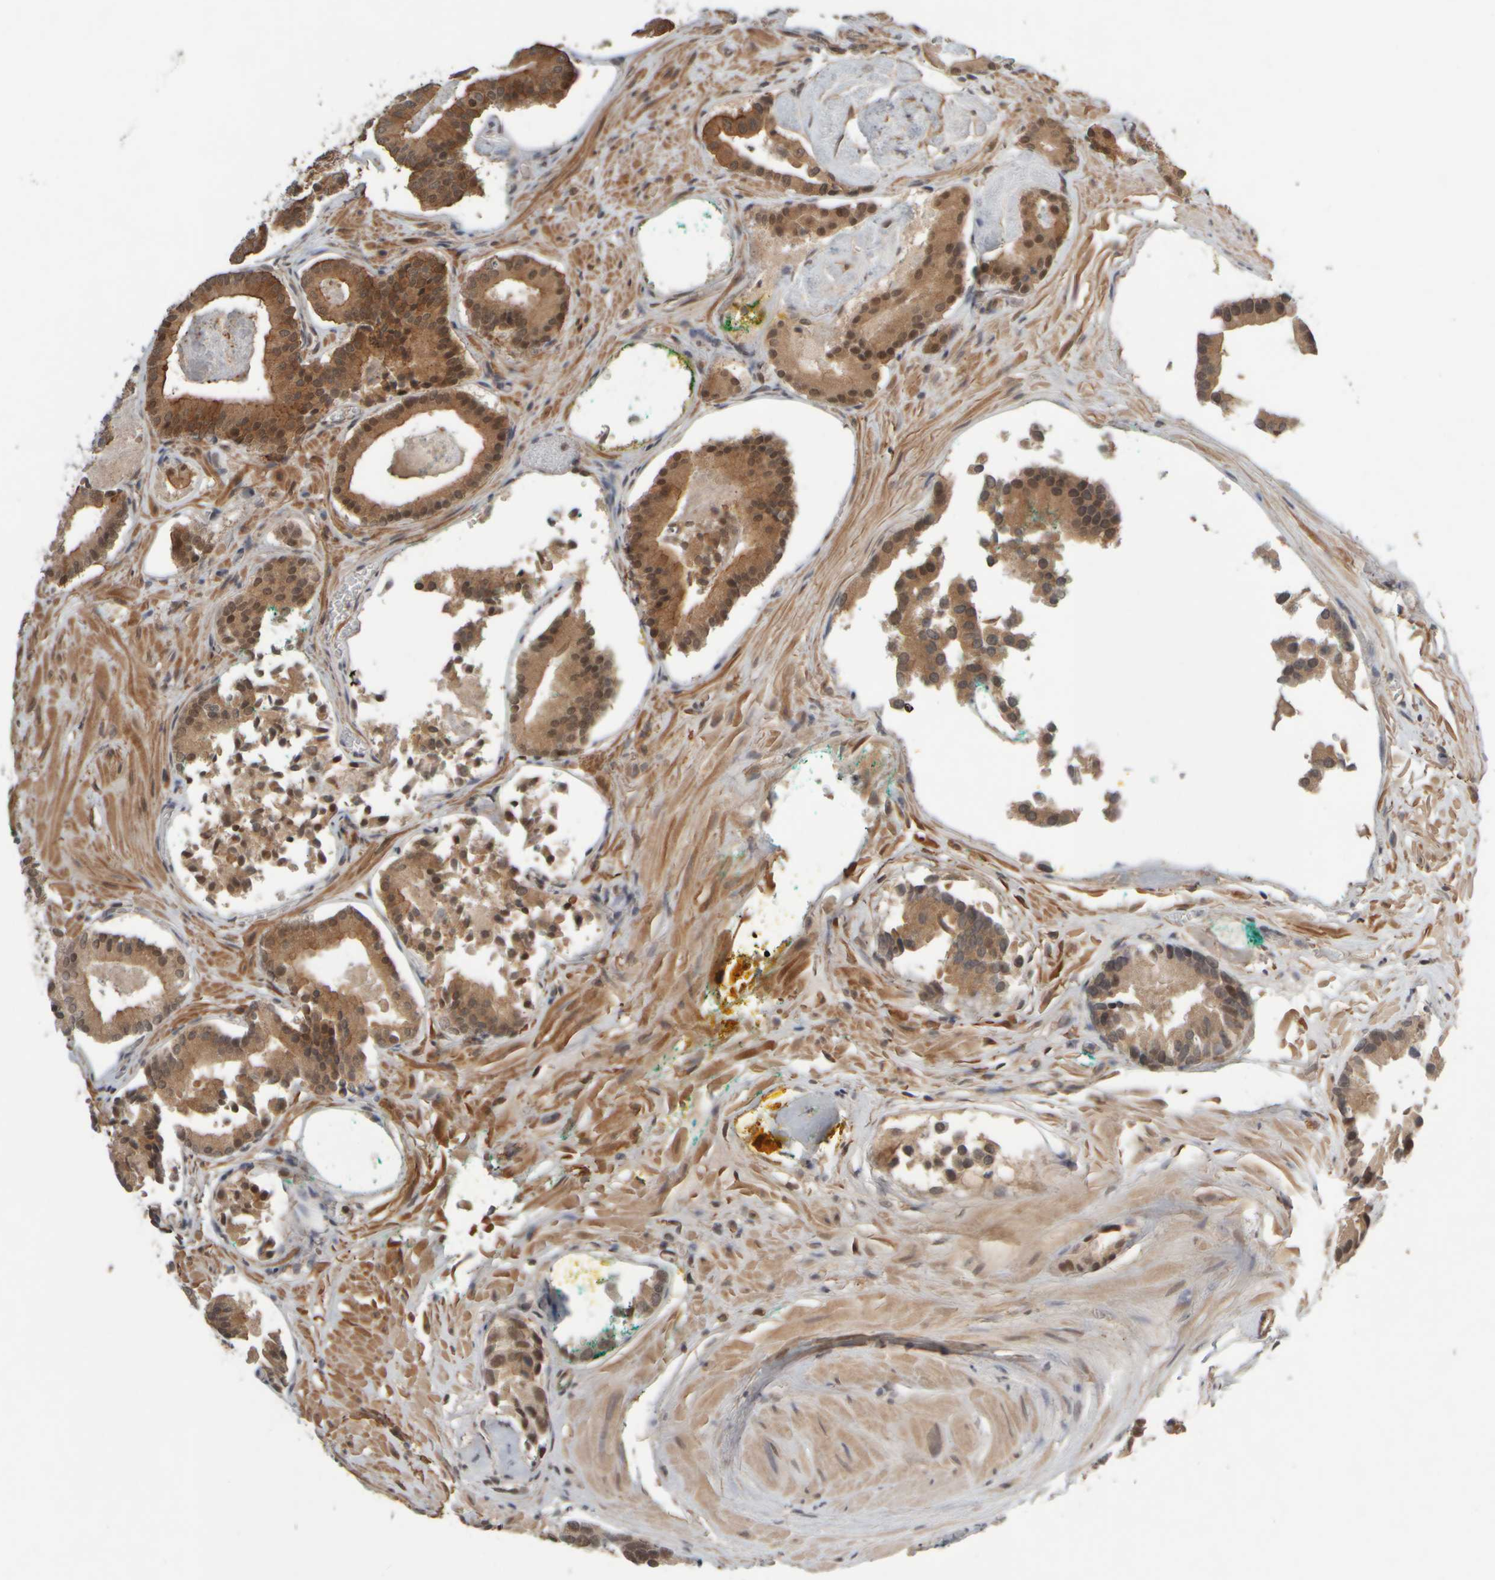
{"staining": {"intensity": "moderate", "quantity": ">75%", "location": "cytoplasmic/membranous,nuclear"}, "tissue": "prostate cancer", "cell_type": "Tumor cells", "image_type": "cancer", "snomed": [{"axis": "morphology", "description": "Adenocarcinoma, Low grade"}, {"axis": "topography", "description": "Prostate"}], "caption": "A high-resolution image shows immunohistochemistry staining of prostate low-grade adenocarcinoma, which demonstrates moderate cytoplasmic/membranous and nuclear staining in approximately >75% of tumor cells.", "gene": "SYNRG", "patient": {"sex": "male", "age": 51}}